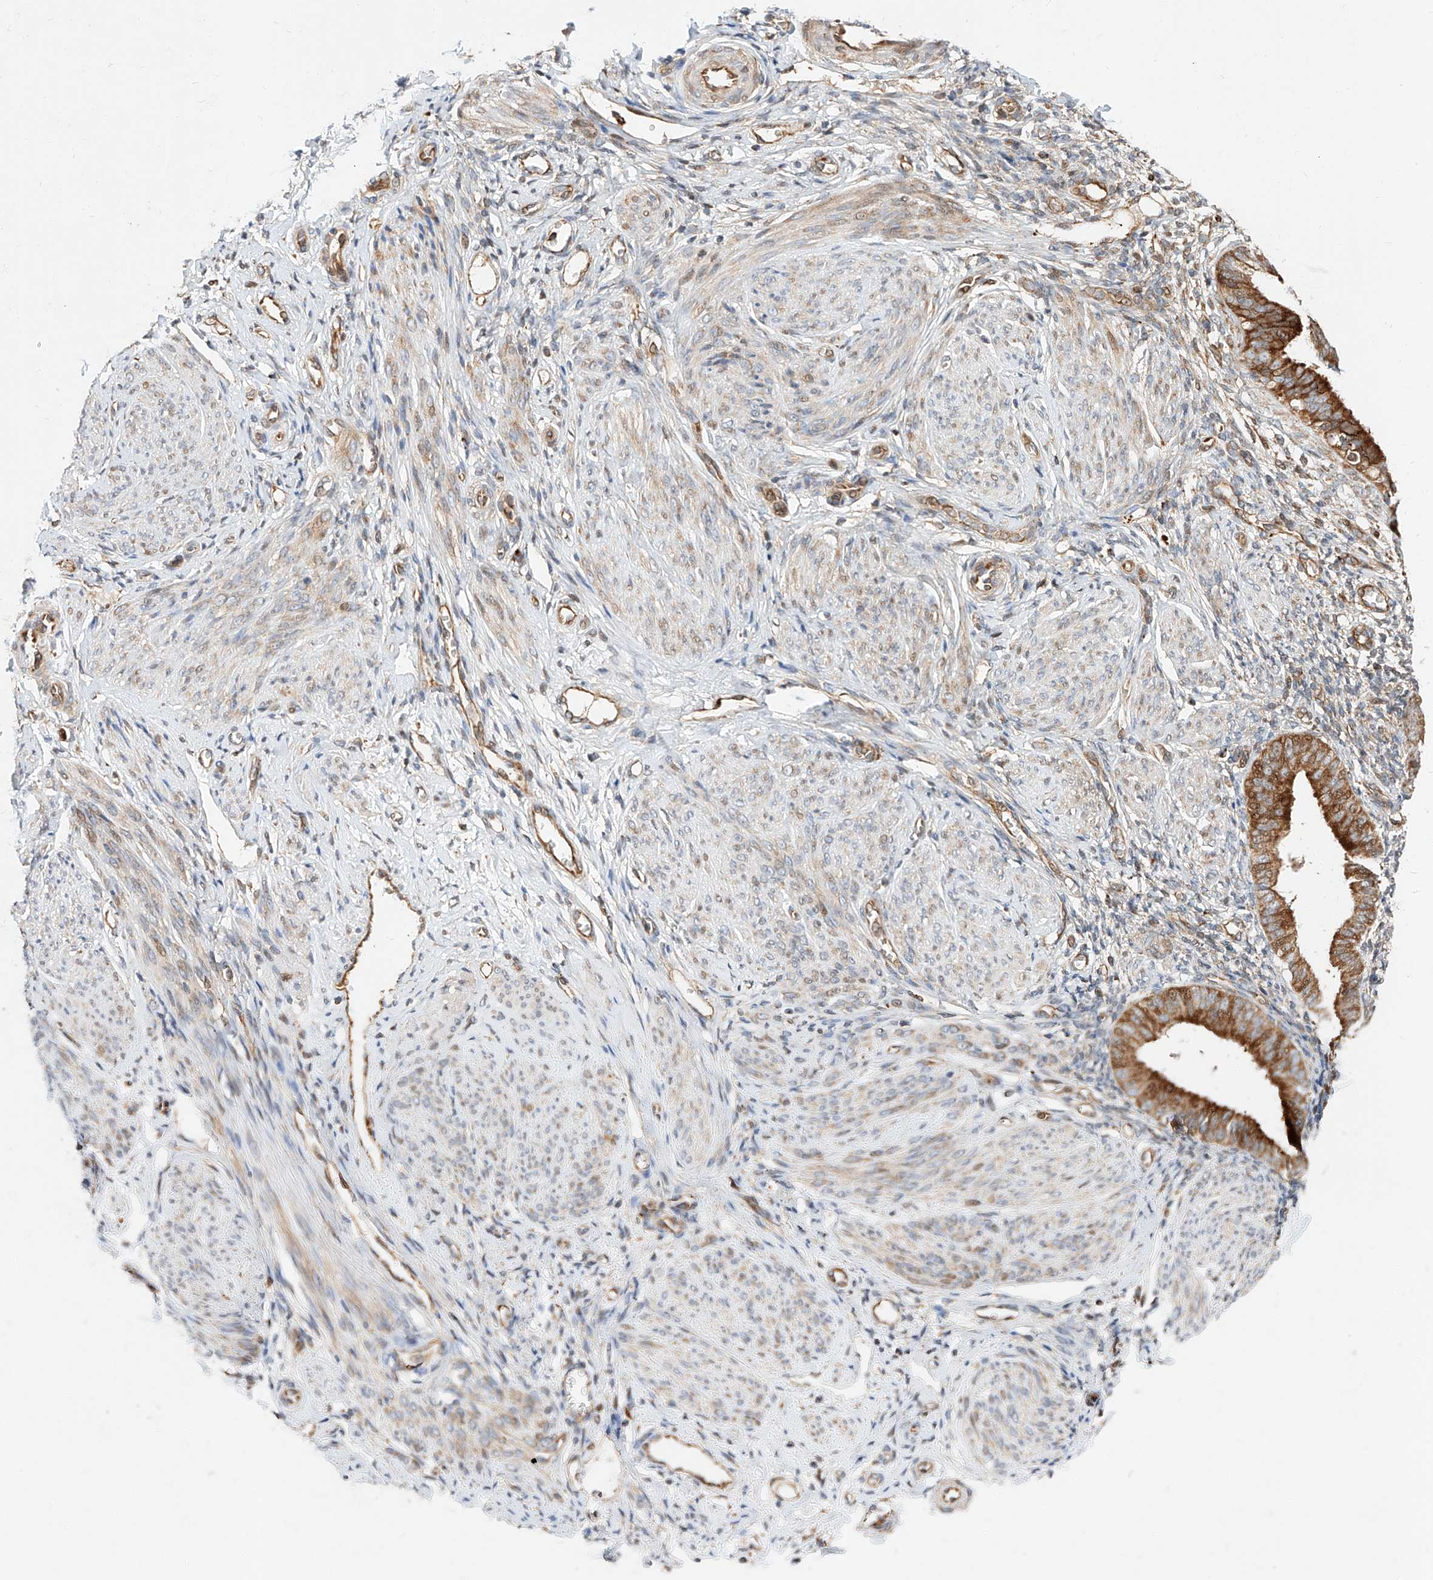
{"staining": {"intensity": "negative", "quantity": "none", "location": "none"}, "tissue": "endometrium", "cell_type": "Cells in endometrial stroma", "image_type": "normal", "snomed": [{"axis": "morphology", "description": "Normal tissue, NOS"}, {"axis": "topography", "description": "Uterus"}, {"axis": "topography", "description": "Endometrium"}], "caption": "DAB immunohistochemical staining of unremarkable endometrium demonstrates no significant positivity in cells in endometrial stroma. (IHC, brightfield microscopy, high magnification).", "gene": "DIRAS3", "patient": {"sex": "female", "age": 48}}